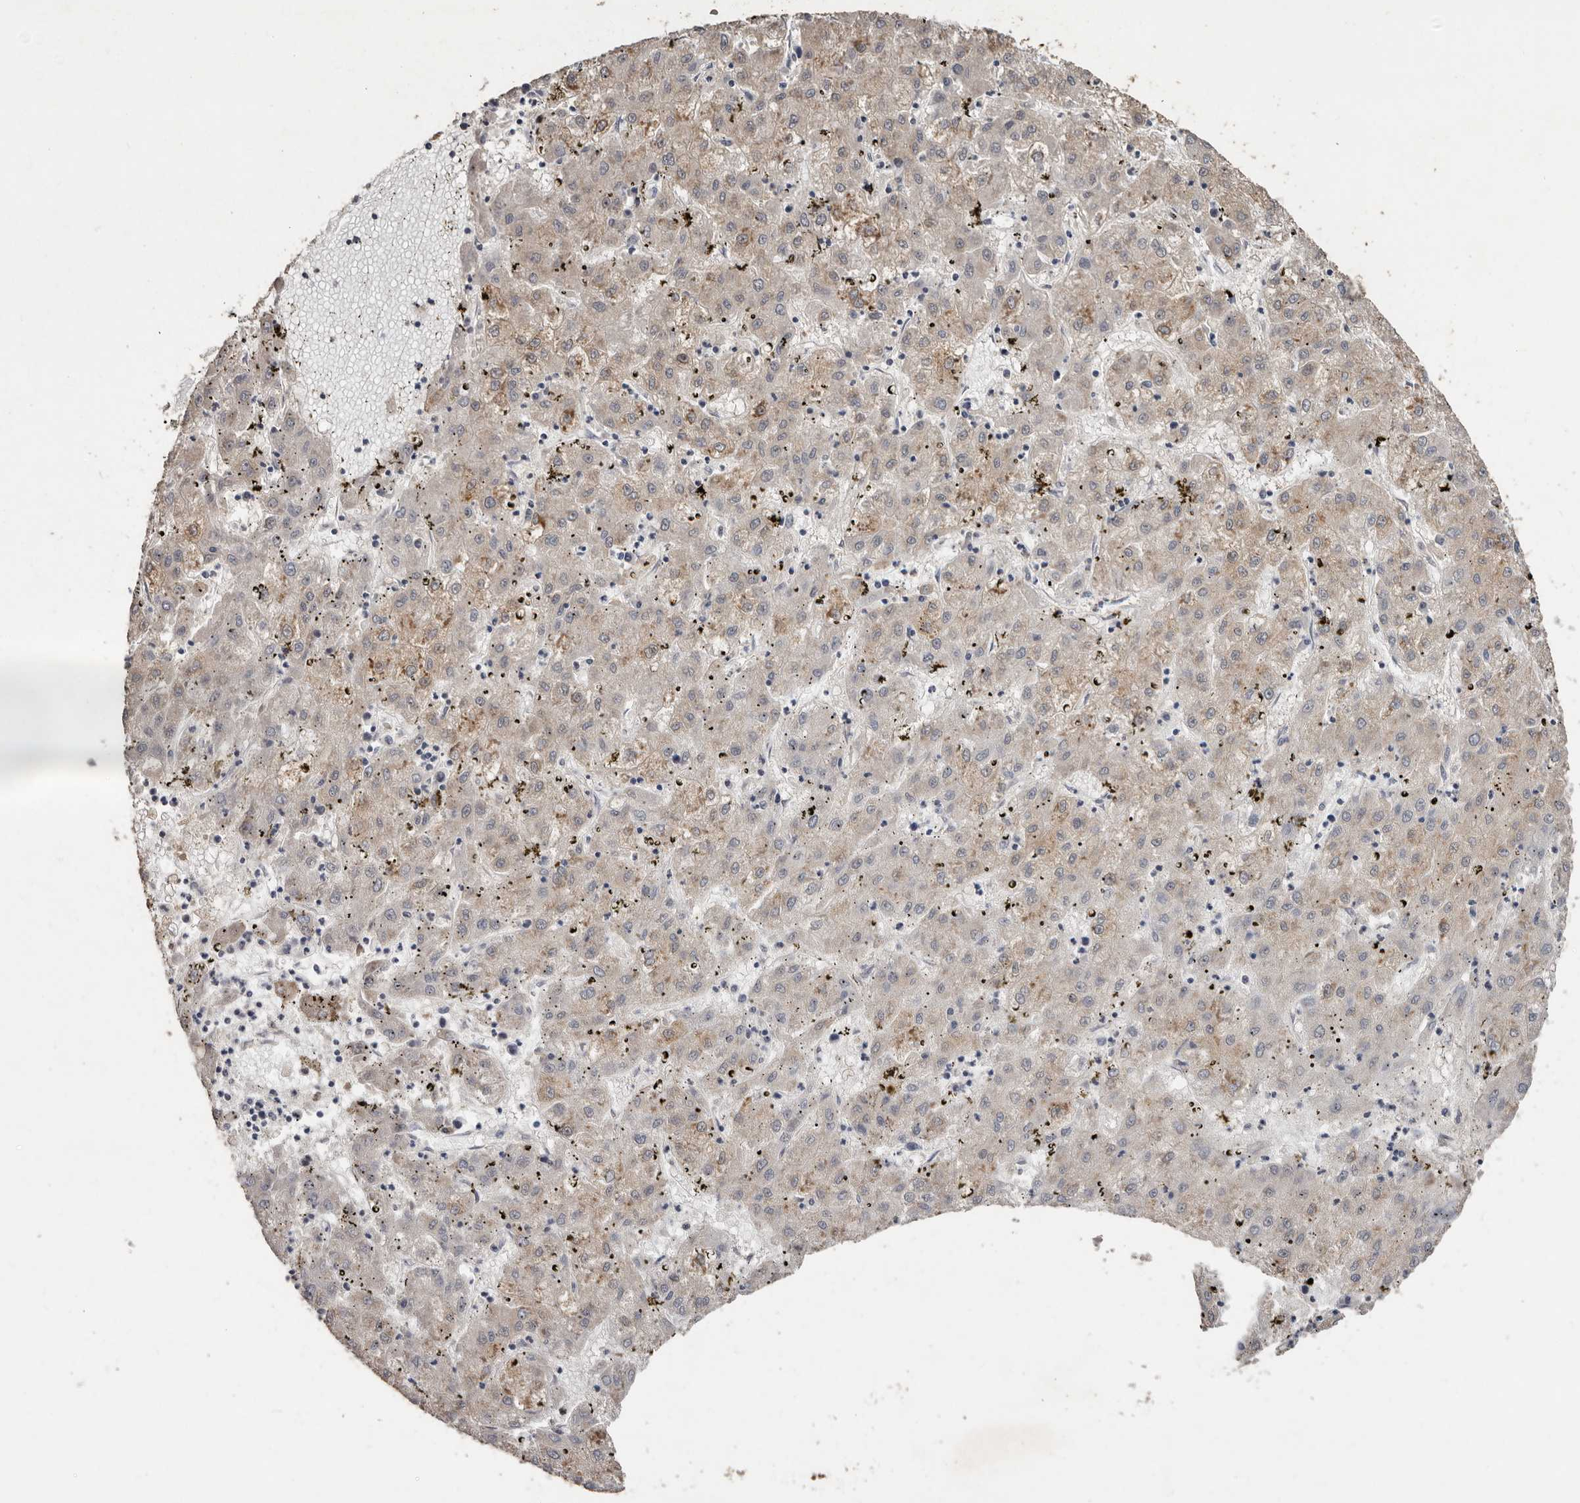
{"staining": {"intensity": "weak", "quantity": "25%-75%", "location": "cytoplasmic/membranous"}, "tissue": "liver cancer", "cell_type": "Tumor cells", "image_type": "cancer", "snomed": [{"axis": "morphology", "description": "Carcinoma, Hepatocellular, NOS"}, {"axis": "topography", "description": "Liver"}], "caption": "Immunohistochemical staining of human hepatocellular carcinoma (liver) displays weak cytoplasmic/membranous protein staining in approximately 25%-75% of tumor cells.", "gene": "SULT1E1", "patient": {"sex": "male", "age": 72}}